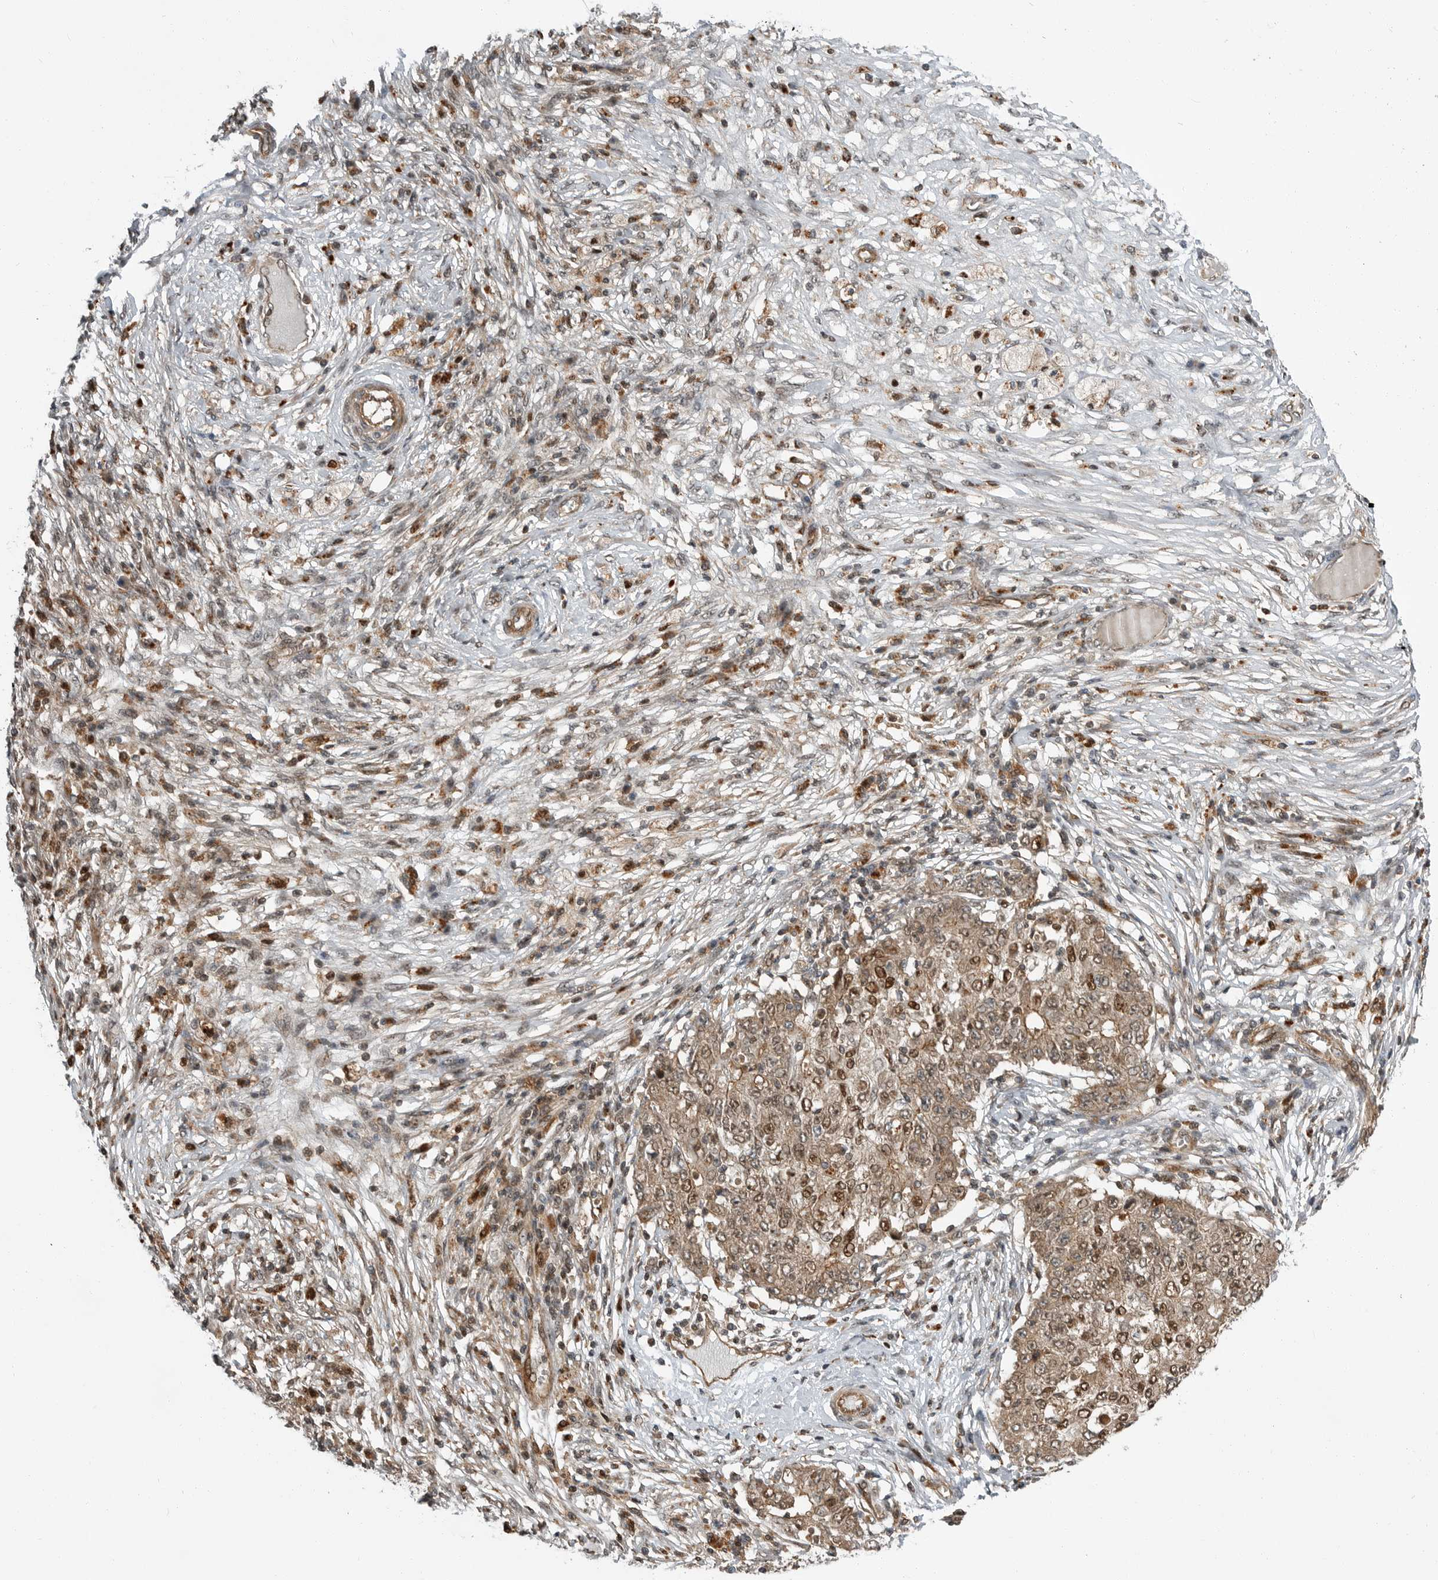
{"staining": {"intensity": "moderate", "quantity": ">75%", "location": "cytoplasmic/membranous,nuclear"}, "tissue": "ovarian cancer", "cell_type": "Tumor cells", "image_type": "cancer", "snomed": [{"axis": "morphology", "description": "Carcinoma, endometroid"}, {"axis": "topography", "description": "Ovary"}], "caption": "Ovarian cancer (endometroid carcinoma) stained with DAB (3,3'-diaminobenzidine) IHC shows medium levels of moderate cytoplasmic/membranous and nuclear staining in about >75% of tumor cells.", "gene": "STRAP", "patient": {"sex": "female", "age": 42}}